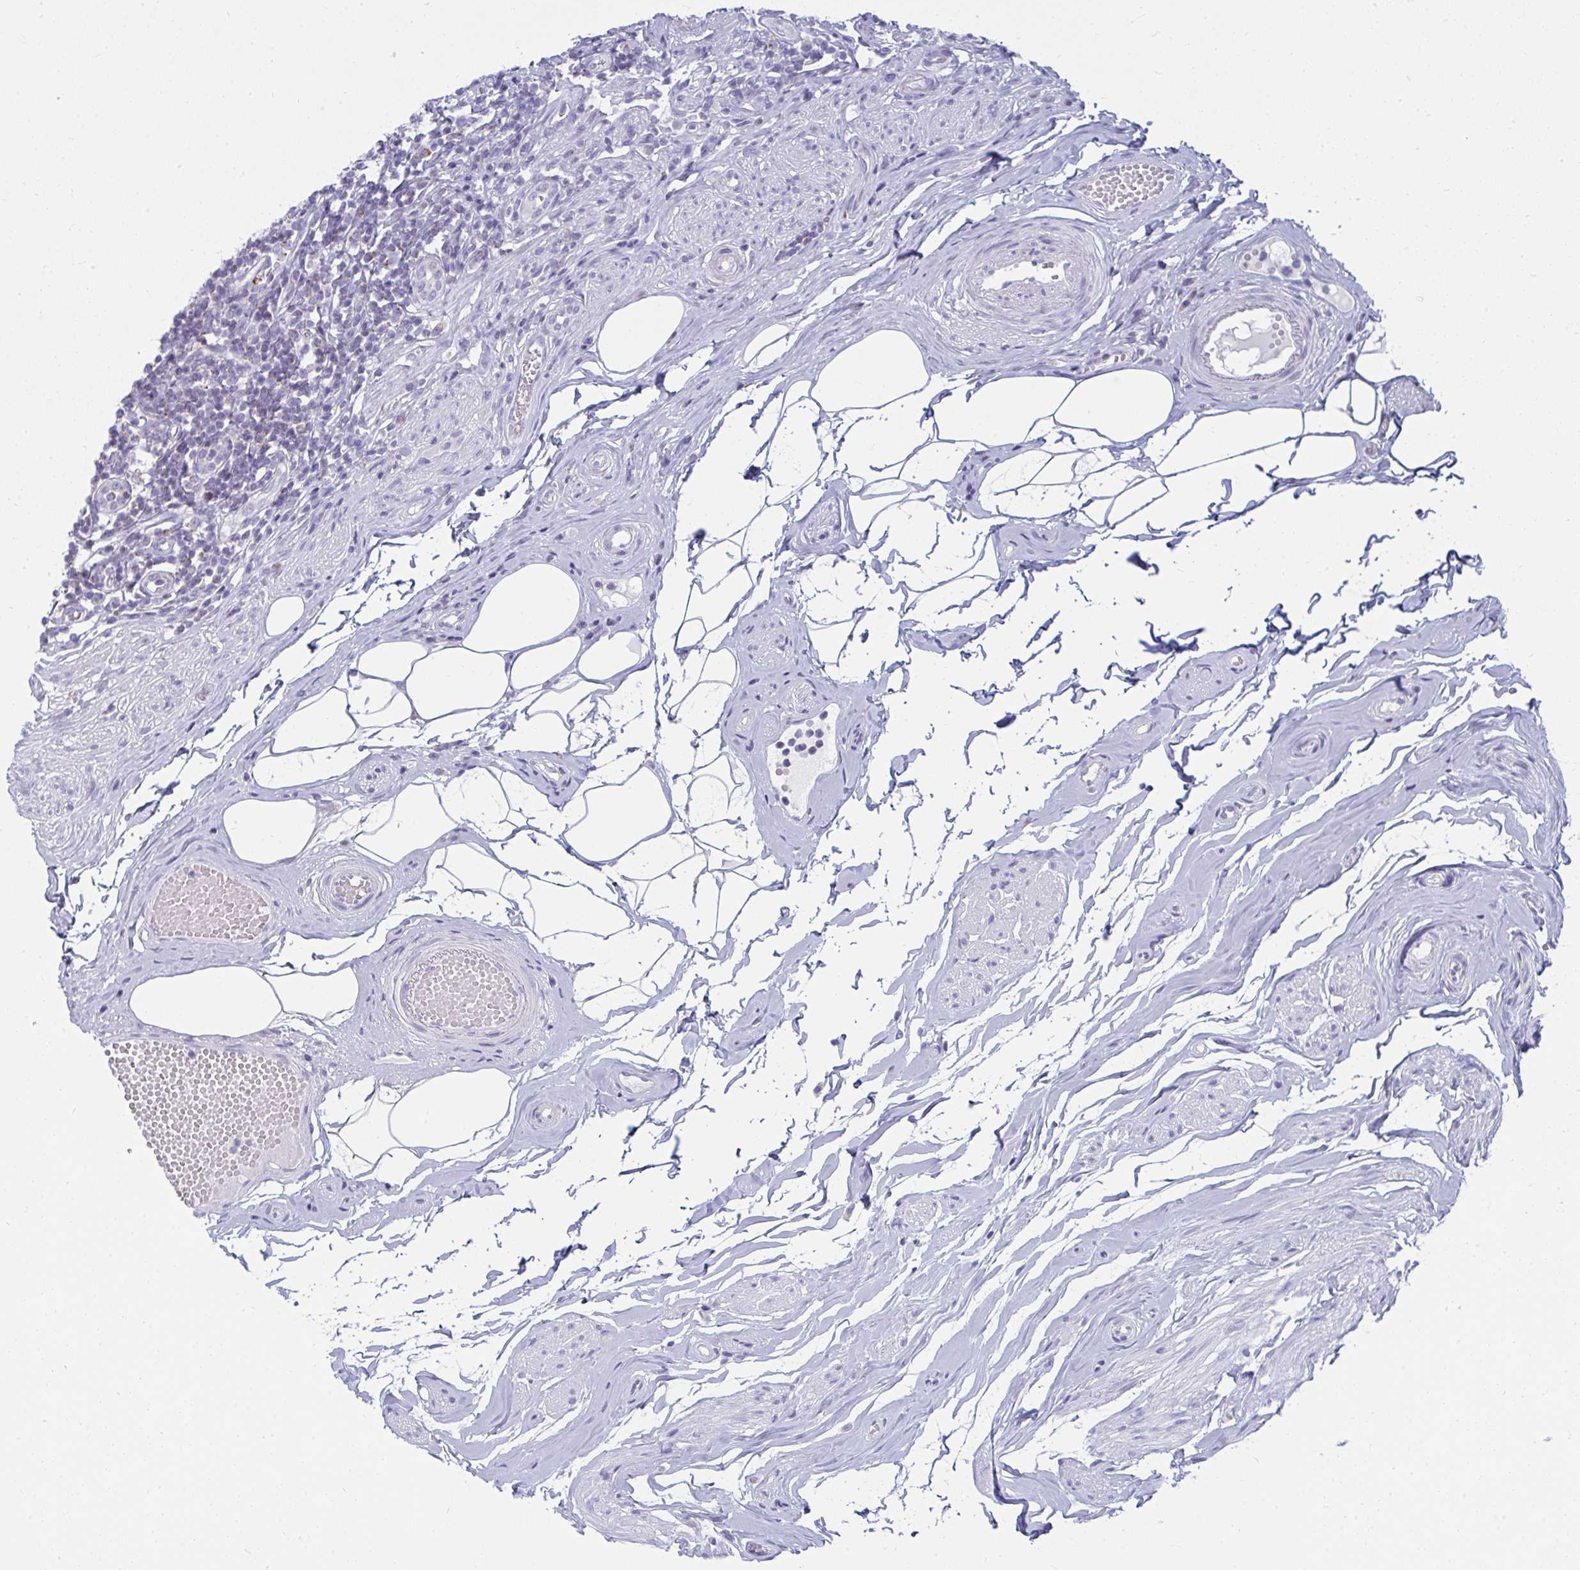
{"staining": {"intensity": "weak", "quantity": ">75%", "location": "cytoplasmic/membranous"}, "tissue": "appendix", "cell_type": "Glandular cells", "image_type": "normal", "snomed": [{"axis": "morphology", "description": "Normal tissue, NOS"}, {"axis": "topography", "description": "Appendix"}], "caption": "The photomicrograph exhibits immunohistochemical staining of normal appendix. There is weak cytoplasmic/membranous staining is seen in about >75% of glandular cells. The protein is stained brown, and the nuclei are stained in blue (DAB (3,3'-diaminobenzidine) IHC with brightfield microscopy, high magnification).", "gene": "SLC6A1", "patient": {"sex": "female", "age": 56}}